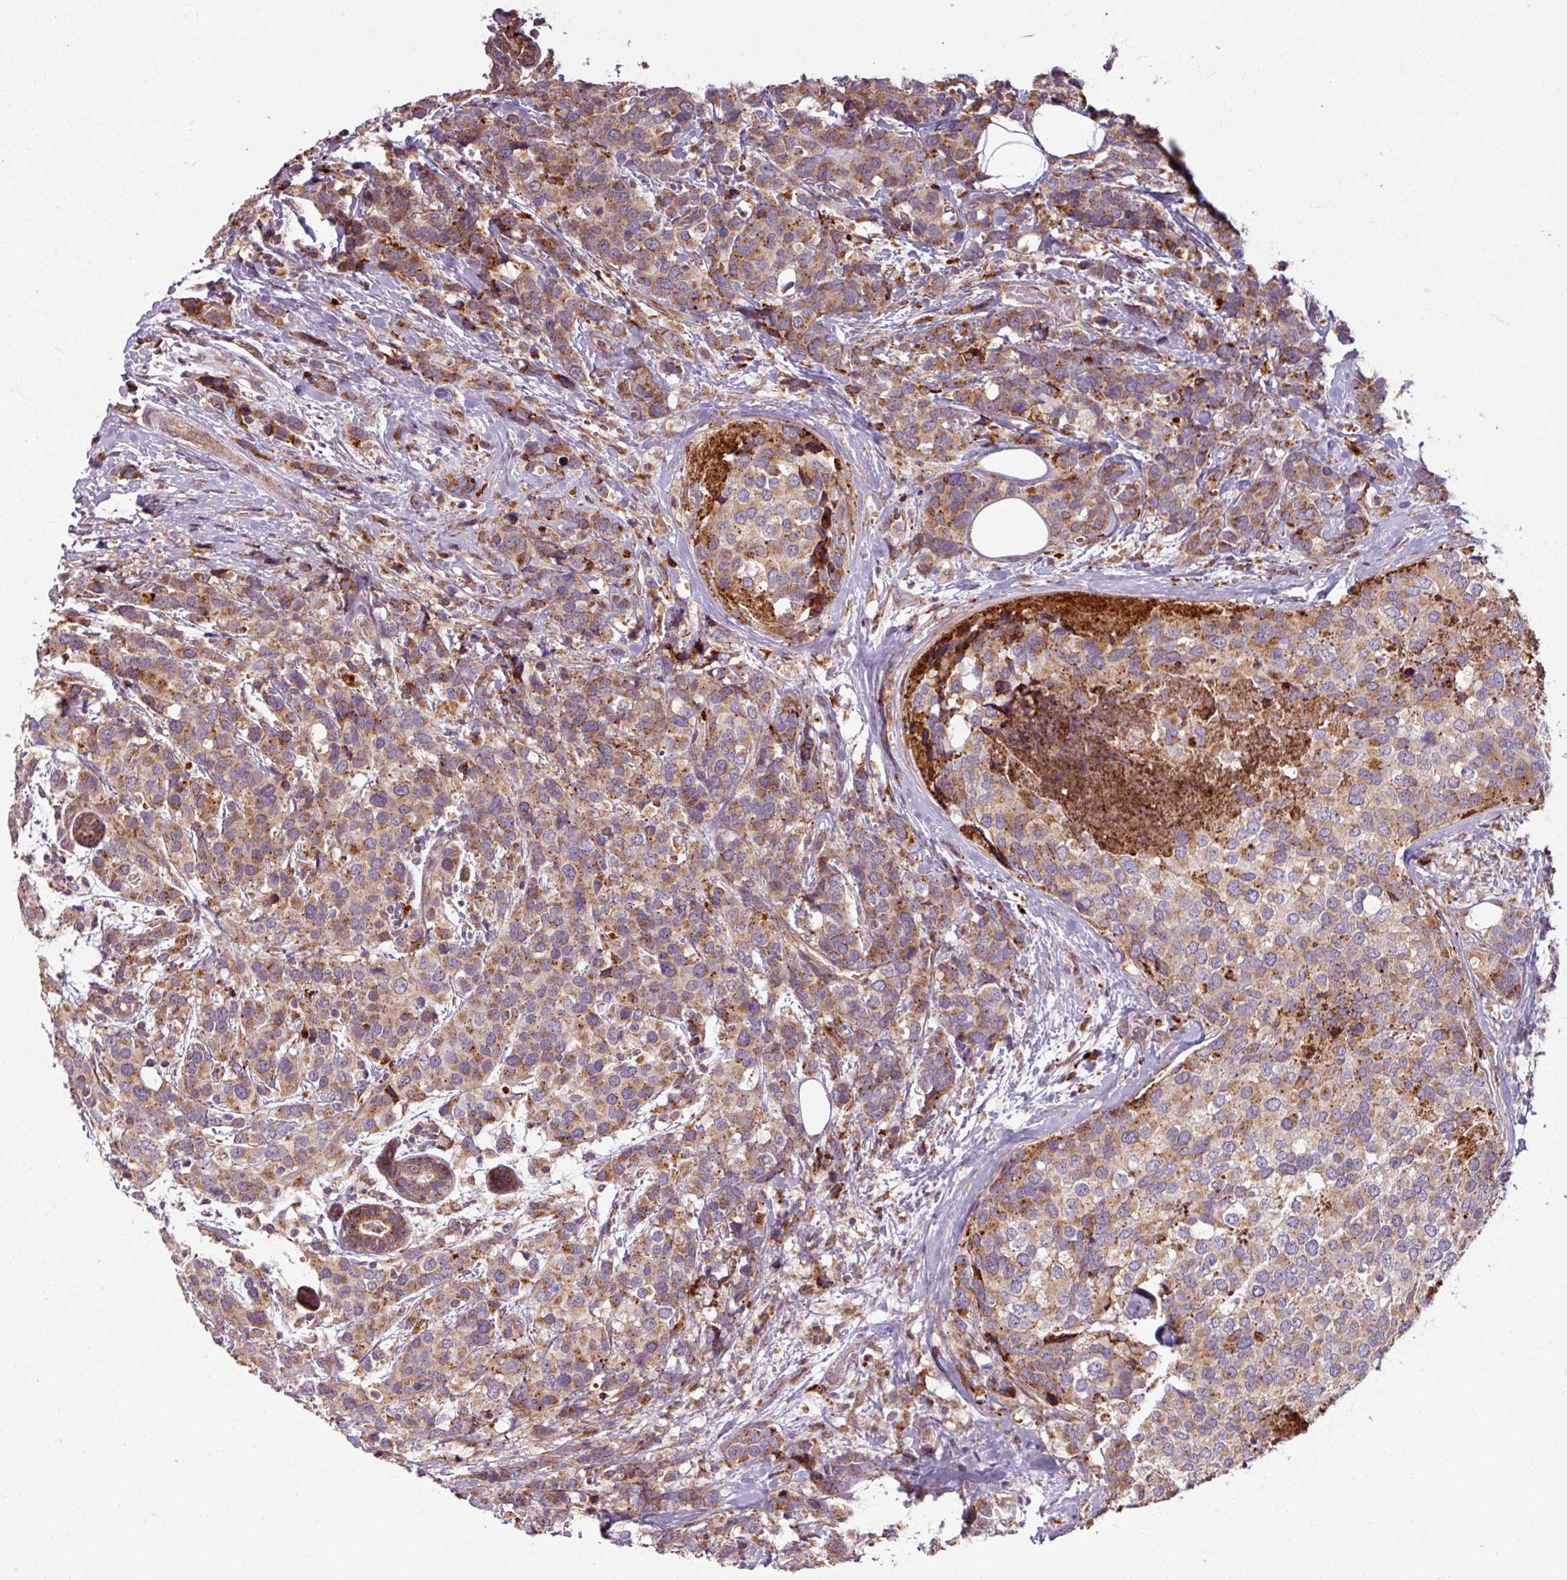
{"staining": {"intensity": "moderate", "quantity": ">75%", "location": "cytoplasmic/membranous"}, "tissue": "breast cancer", "cell_type": "Tumor cells", "image_type": "cancer", "snomed": [{"axis": "morphology", "description": "Lobular carcinoma"}, {"axis": "topography", "description": "Breast"}], "caption": "About >75% of tumor cells in human breast cancer (lobular carcinoma) reveal moderate cytoplasmic/membranous protein expression as visualized by brown immunohistochemical staining.", "gene": "MAGT1", "patient": {"sex": "female", "age": 59}}